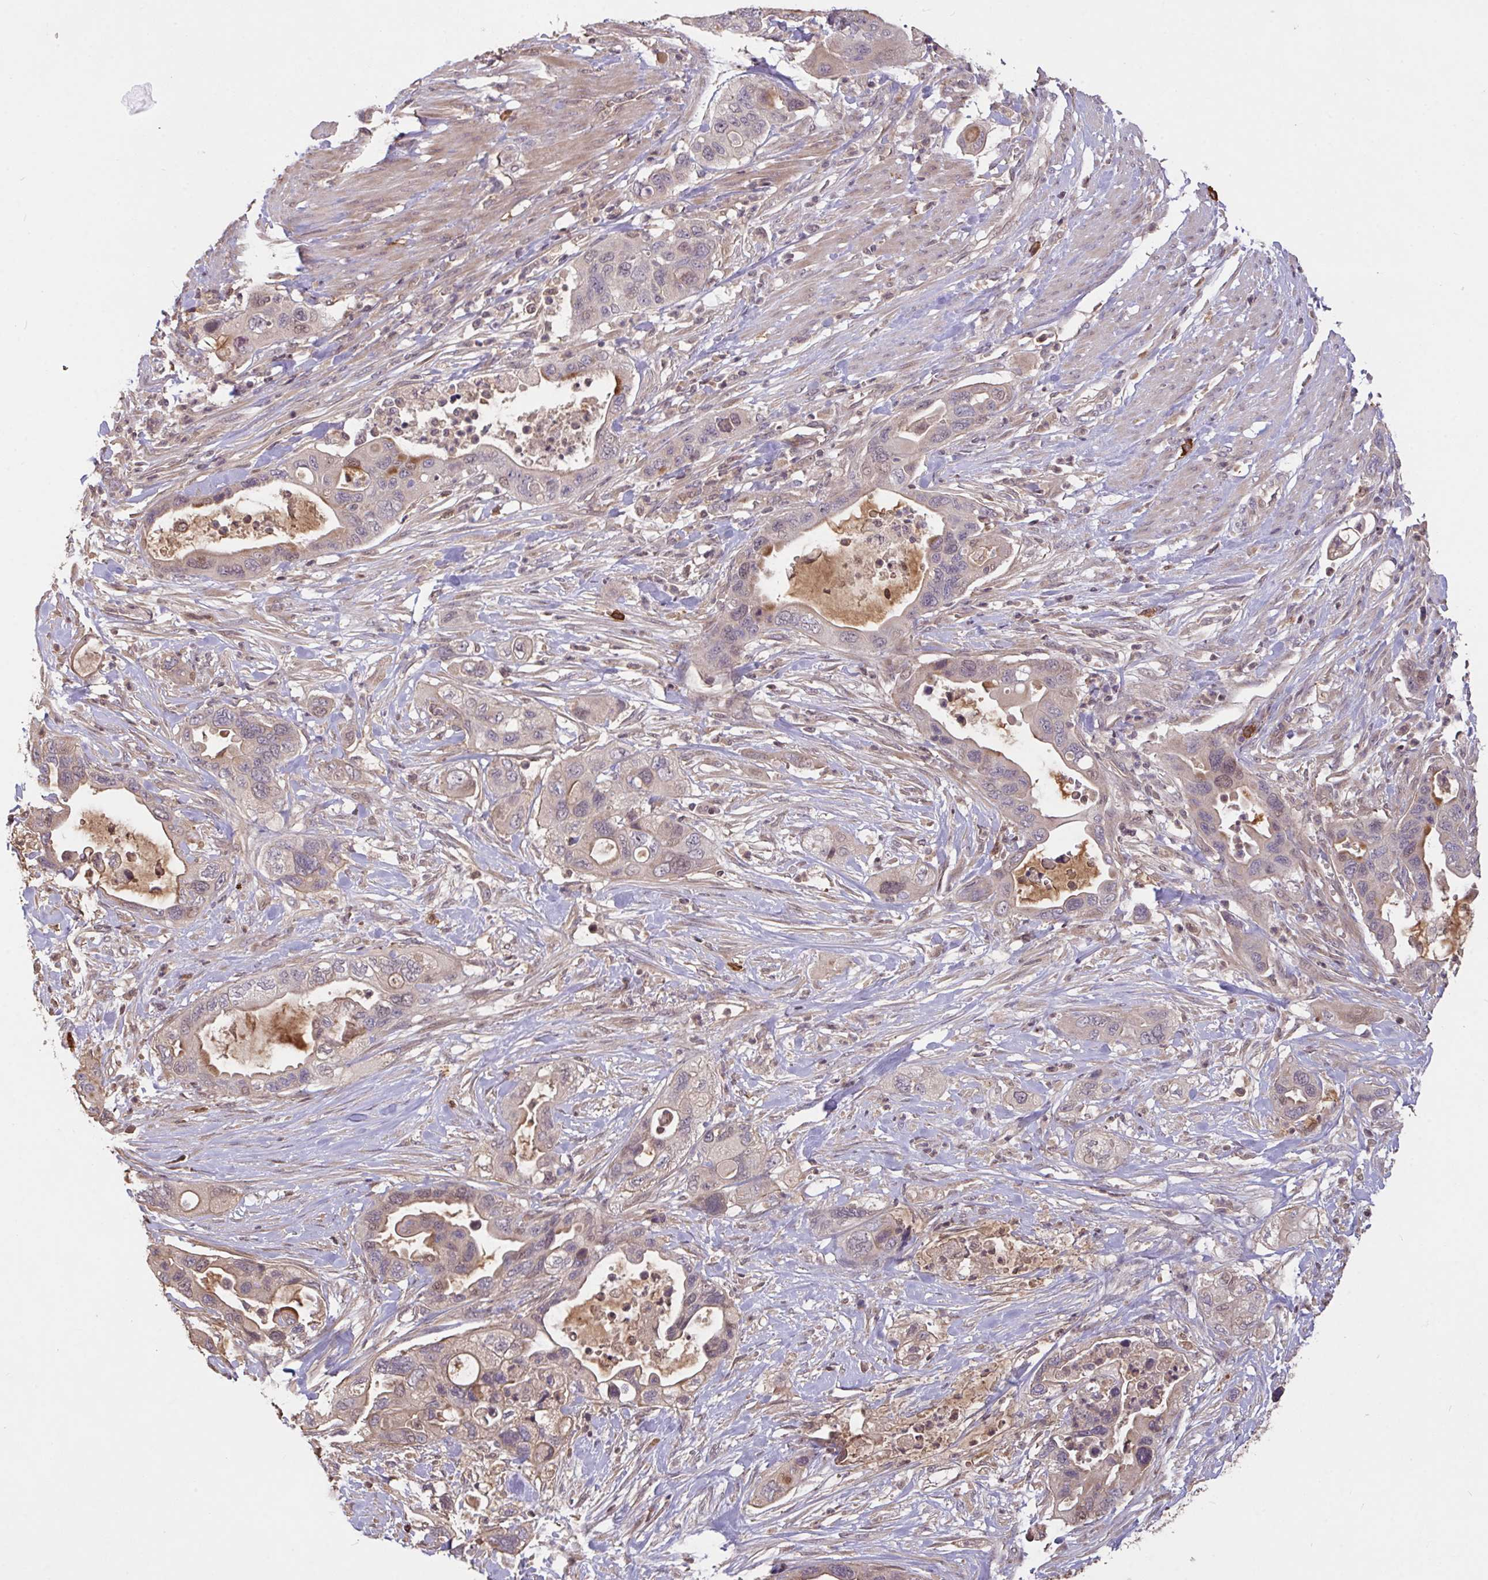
{"staining": {"intensity": "negative", "quantity": "none", "location": "none"}, "tissue": "pancreatic cancer", "cell_type": "Tumor cells", "image_type": "cancer", "snomed": [{"axis": "morphology", "description": "Adenocarcinoma, NOS"}, {"axis": "topography", "description": "Pancreas"}], "caption": "Tumor cells show no significant expression in pancreatic adenocarcinoma.", "gene": "FCER1A", "patient": {"sex": "female", "age": 71}}